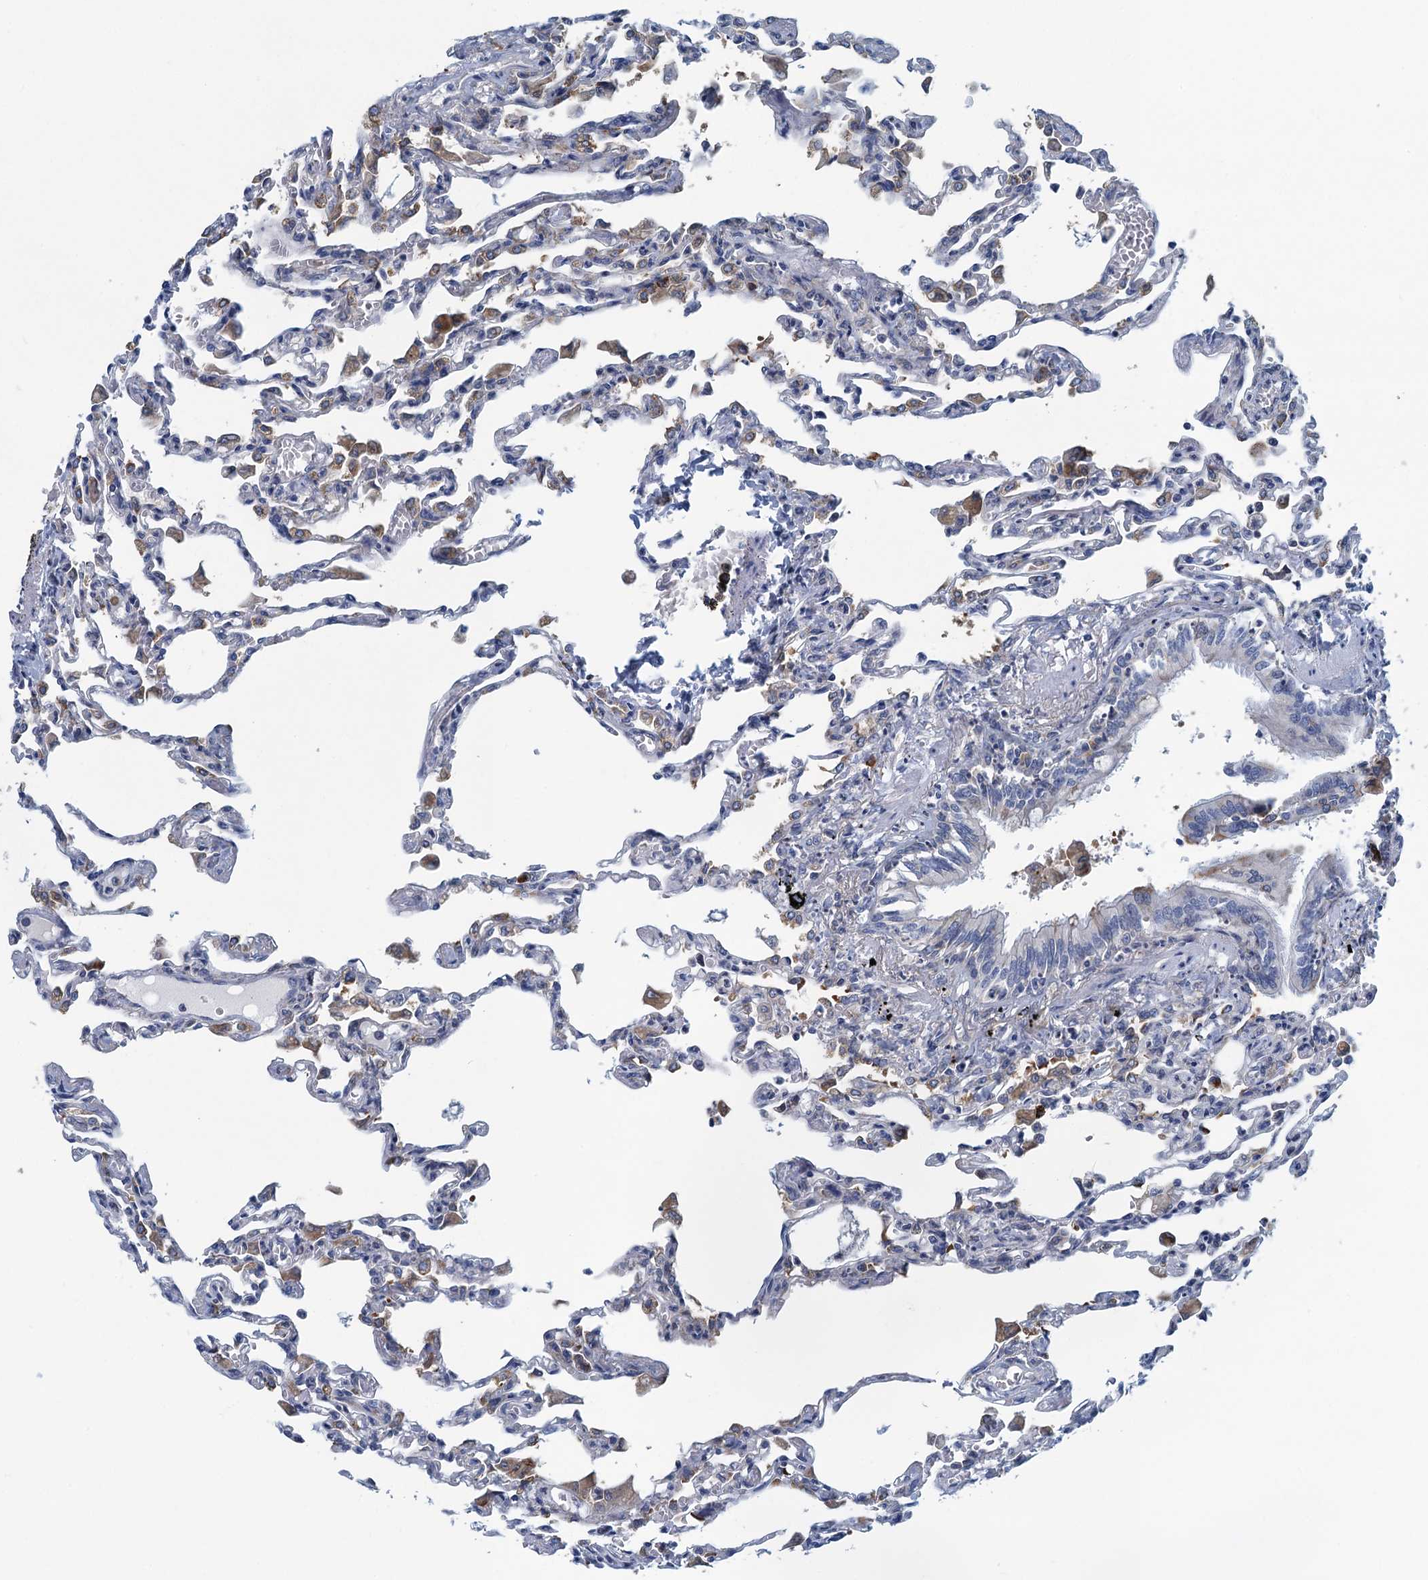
{"staining": {"intensity": "weak", "quantity": "<25%", "location": "cytoplasmic/membranous"}, "tissue": "lung", "cell_type": "Alveolar cells", "image_type": "normal", "snomed": [{"axis": "morphology", "description": "Normal tissue, NOS"}, {"axis": "topography", "description": "Bronchus"}, {"axis": "topography", "description": "Lung"}], "caption": "Immunohistochemistry (IHC) histopathology image of unremarkable lung stained for a protein (brown), which exhibits no expression in alveolar cells.", "gene": "MYDGF", "patient": {"sex": "female", "age": 49}}